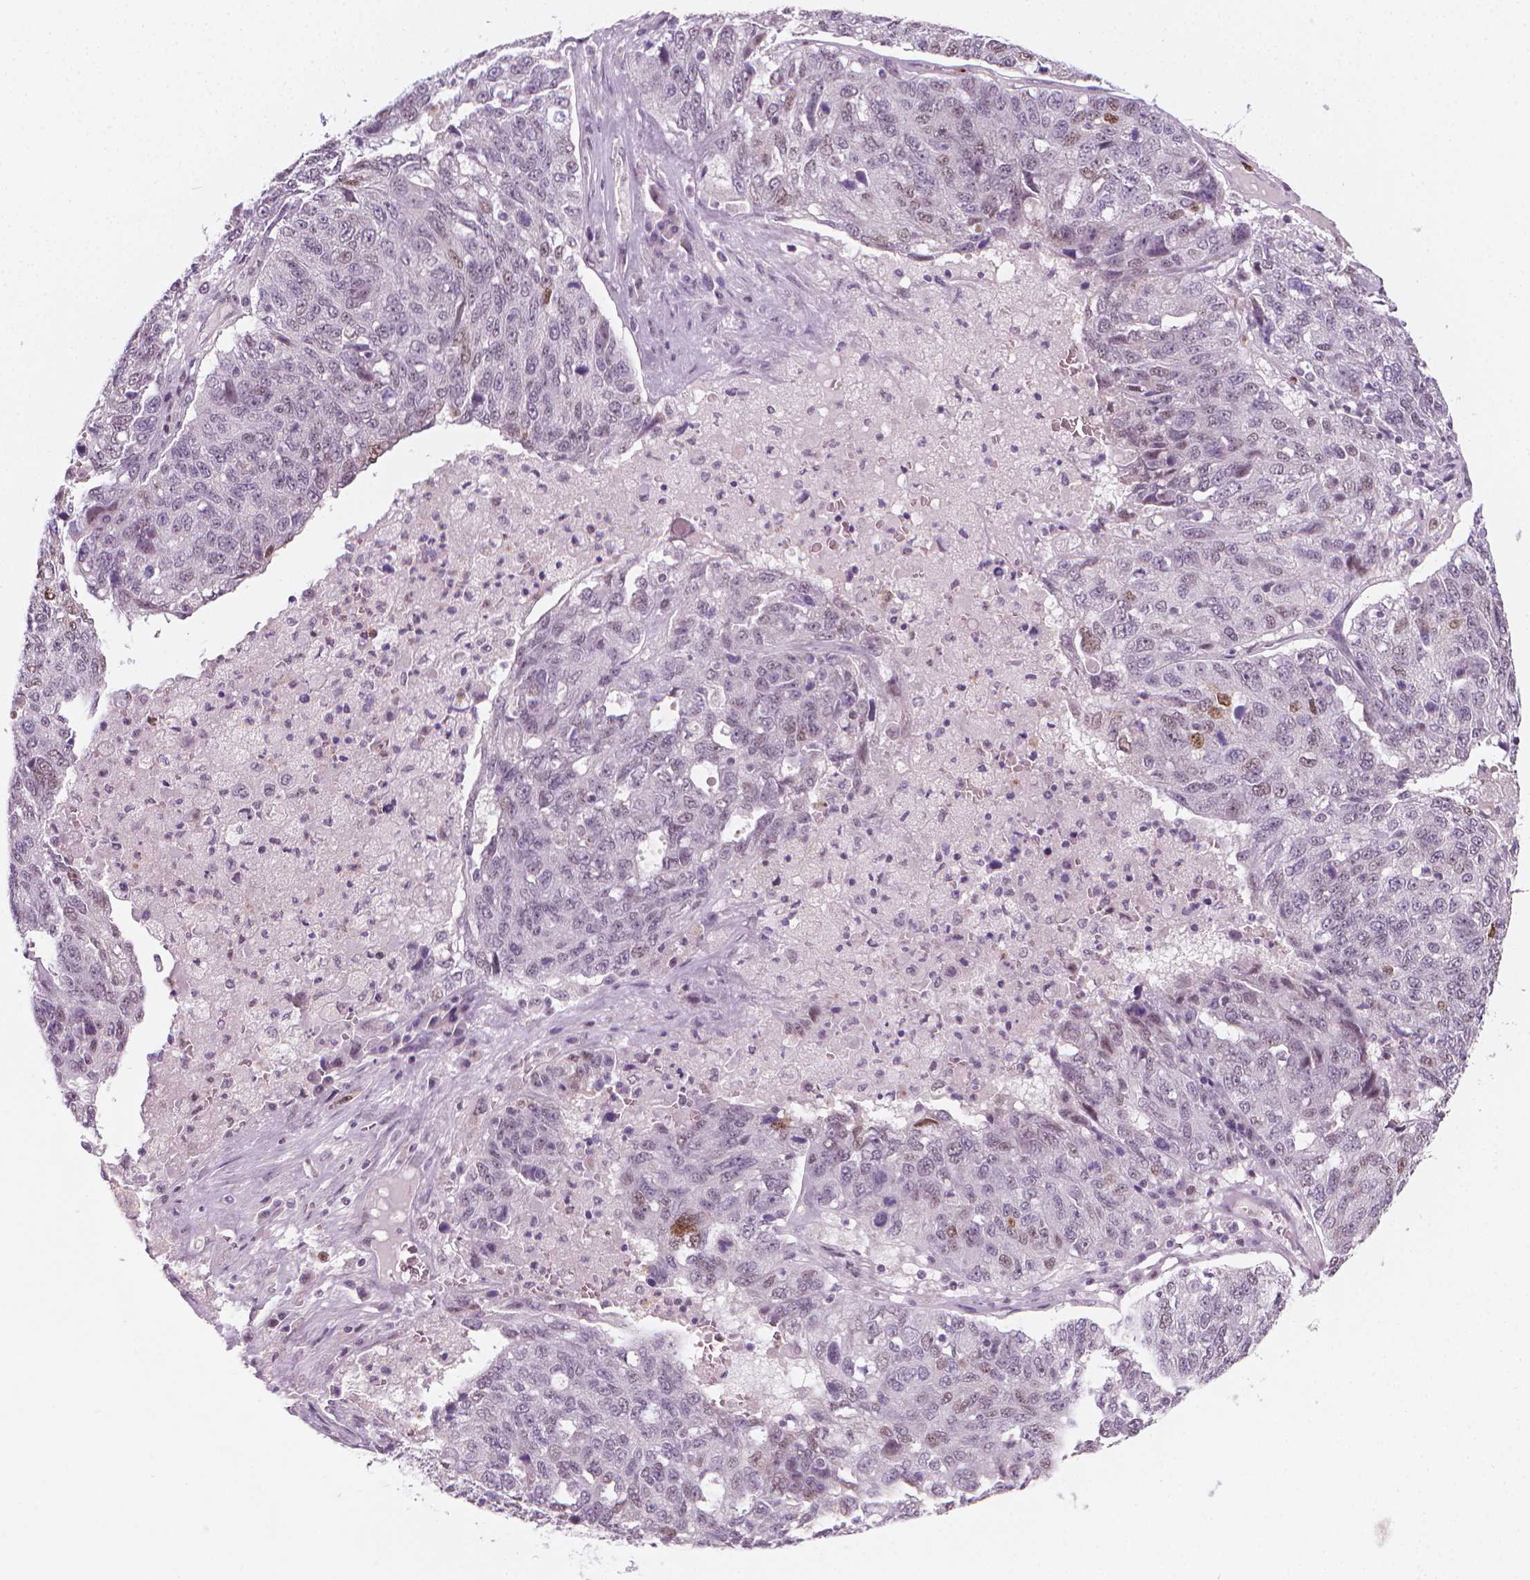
{"staining": {"intensity": "weak", "quantity": "<25%", "location": "nuclear"}, "tissue": "ovarian cancer", "cell_type": "Tumor cells", "image_type": "cancer", "snomed": [{"axis": "morphology", "description": "Cystadenocarcinoma, serous, NOS"}, {"axis": "topography", "description": "Ovary"}], "caption": "A photomicrograph of human ovarian cancer is negative for staining in tumor cells. (DAB (3,3'-diaminobenzidine) IHC visualized using brightfield microscopy, high magnification).", "gene": "CDKN1C", "patient": {"sex": "female", "age": 71}}